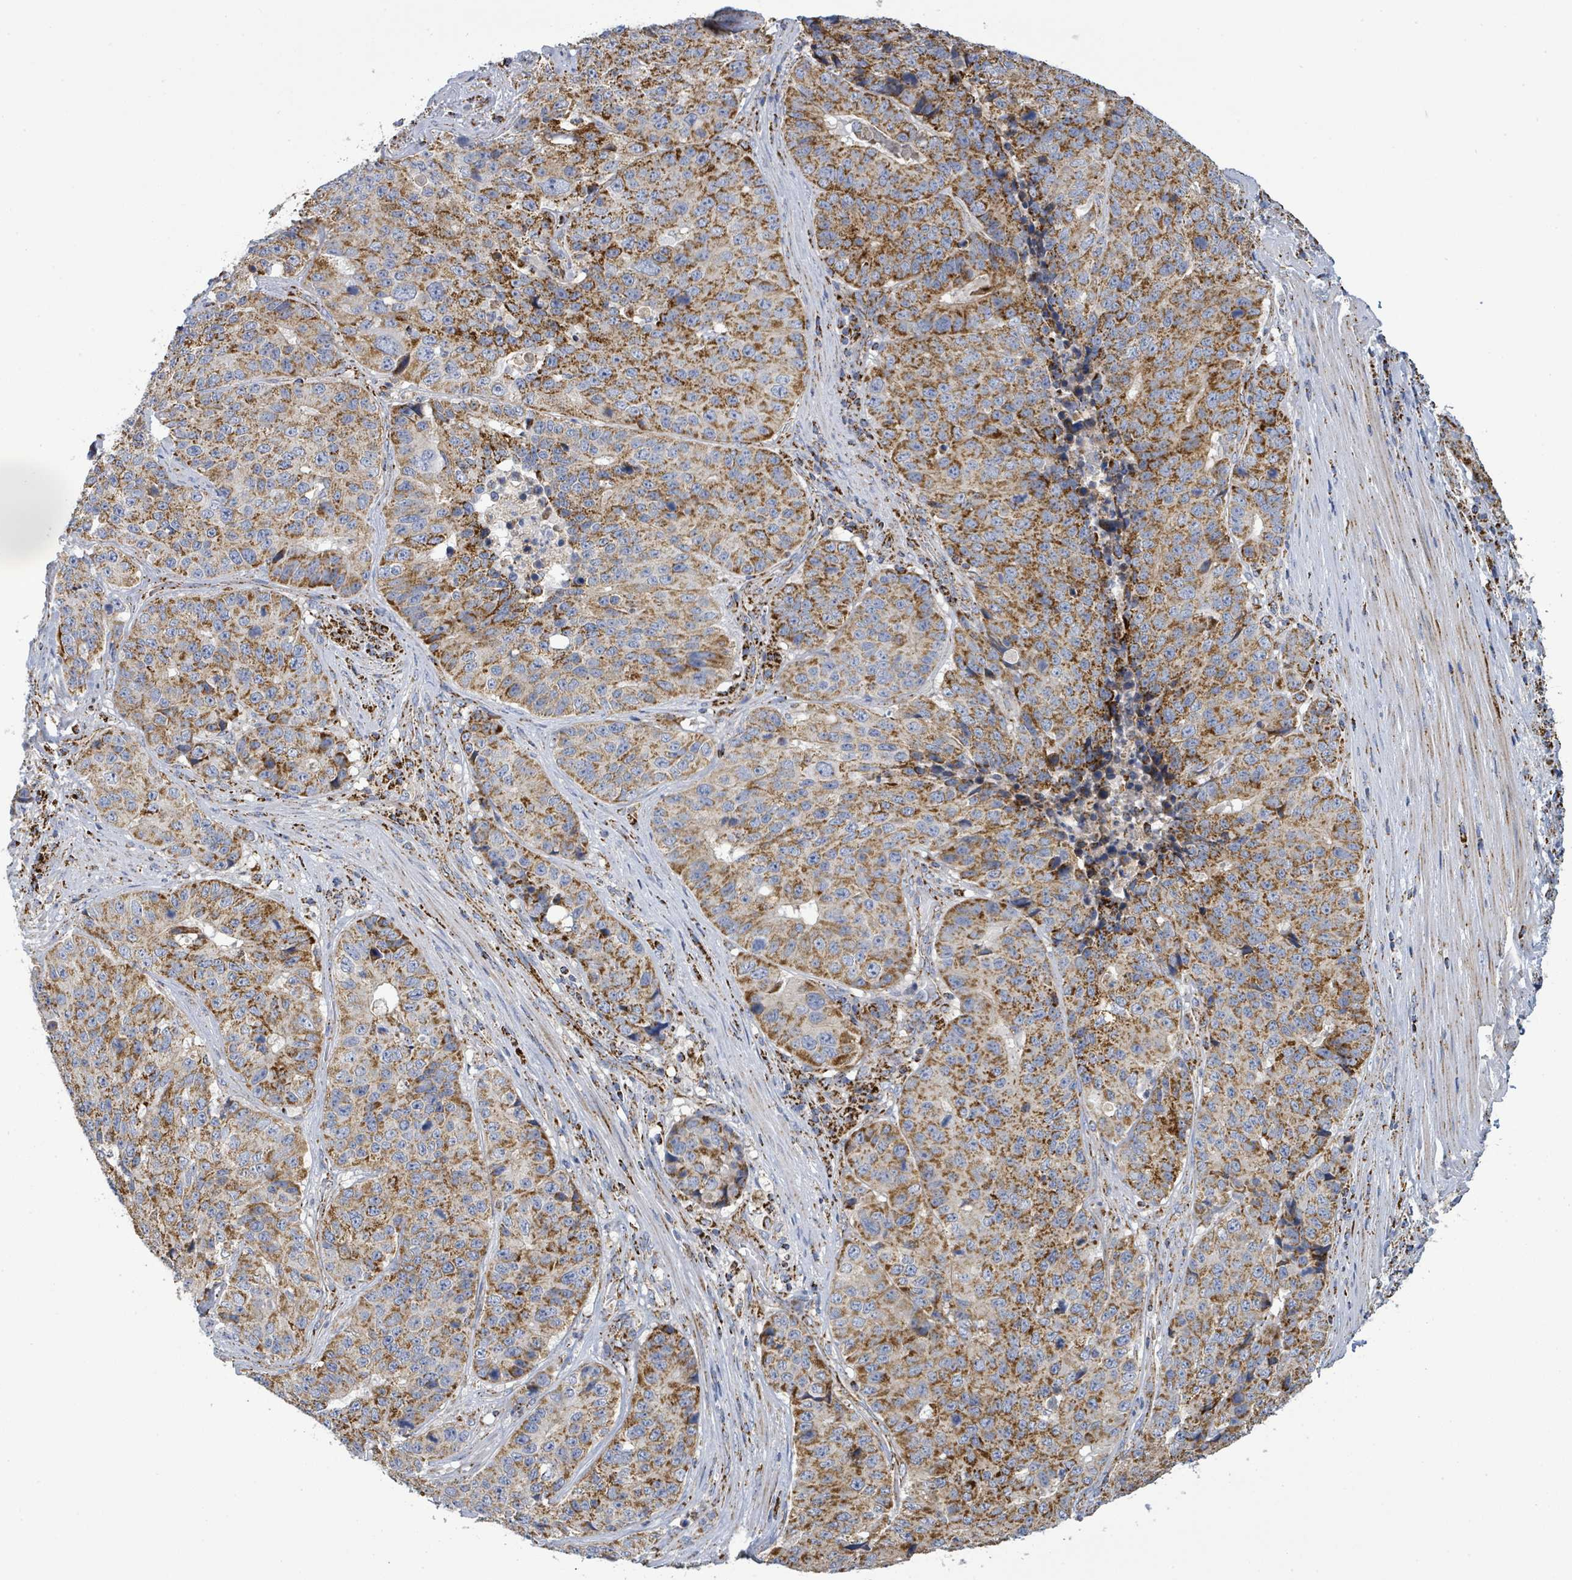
{"staining": {"intensity": "strong", "quantity": "25%-75%", "location": "cytoplasmic/membranous"}, "tissue": "stomach cancer", "cell_type": "Tumor cells", "image_type": "cancer", "snomed": [{"axis": "morphology", "description": "Adenocarcinoma, NOS"}, {"axis": "topography", "description": "Stomach"}], "caption": "There is high levels of strong cytoplasmic/membranous expression in tumor cells of stomach adenocarcinoma, as demonstrated by immunohistochemical staining (brown color).", "gene": "SUCLG2", "patient": {"sex": "male", "age": 71}}